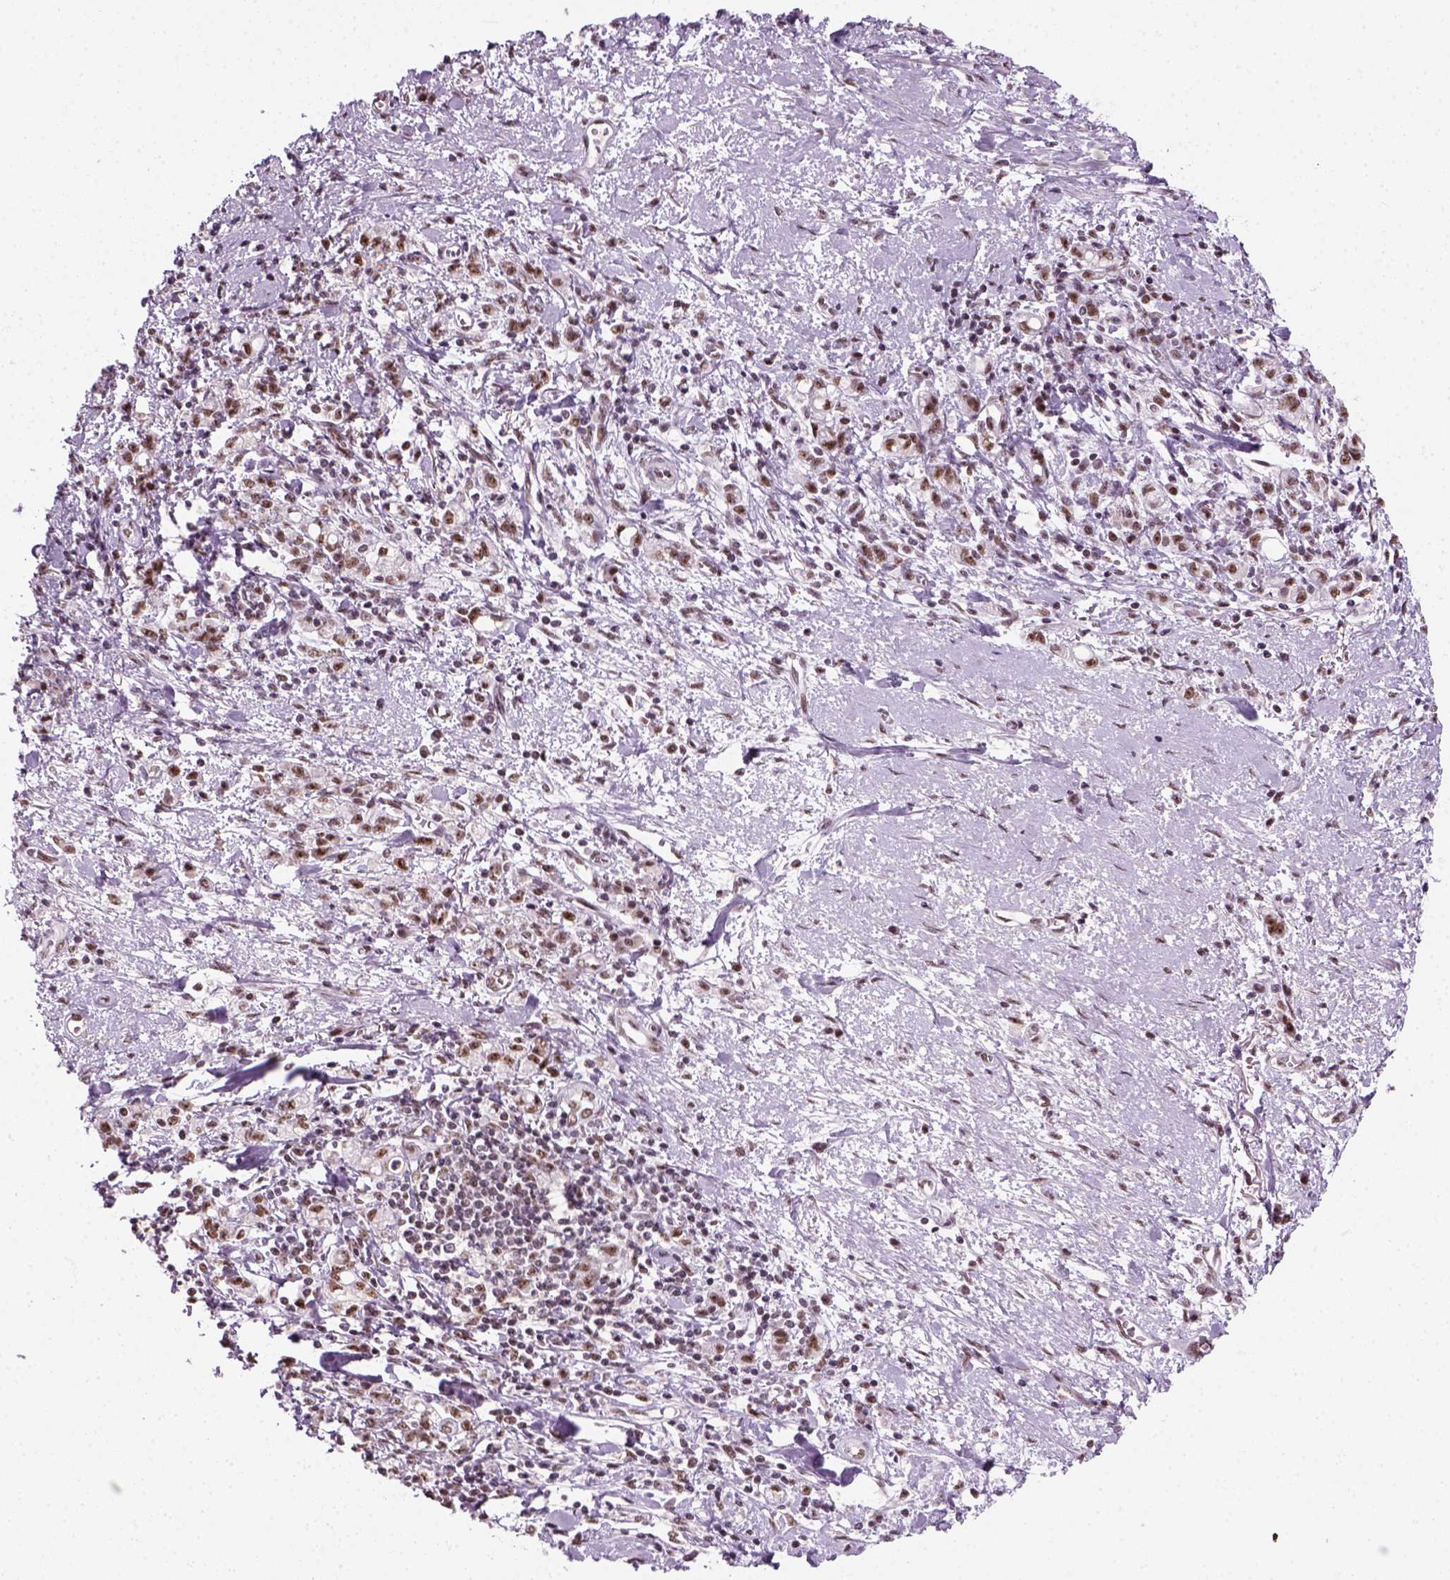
{"staining": {"intensity": "moderate", "quantity": ">75%", "location": "nuclear"}, "tissue": "stomach cancer", "cell_type": "Tumor cells", "image_type": "cancer", "snomed": [{"axis": "morphology", "description": "Adenocarcinoma, NOS"}, {"axis": "topography", "description": "Stomach"}], "caption": "Stomach cancer (adenocarcinoma) stained with a brown dye reveals moderate nuclear positive positivity in approximately >75% of tumor cells.", "gene": "GTF2F1", "patient": {"sex": "male", "age": 77}}